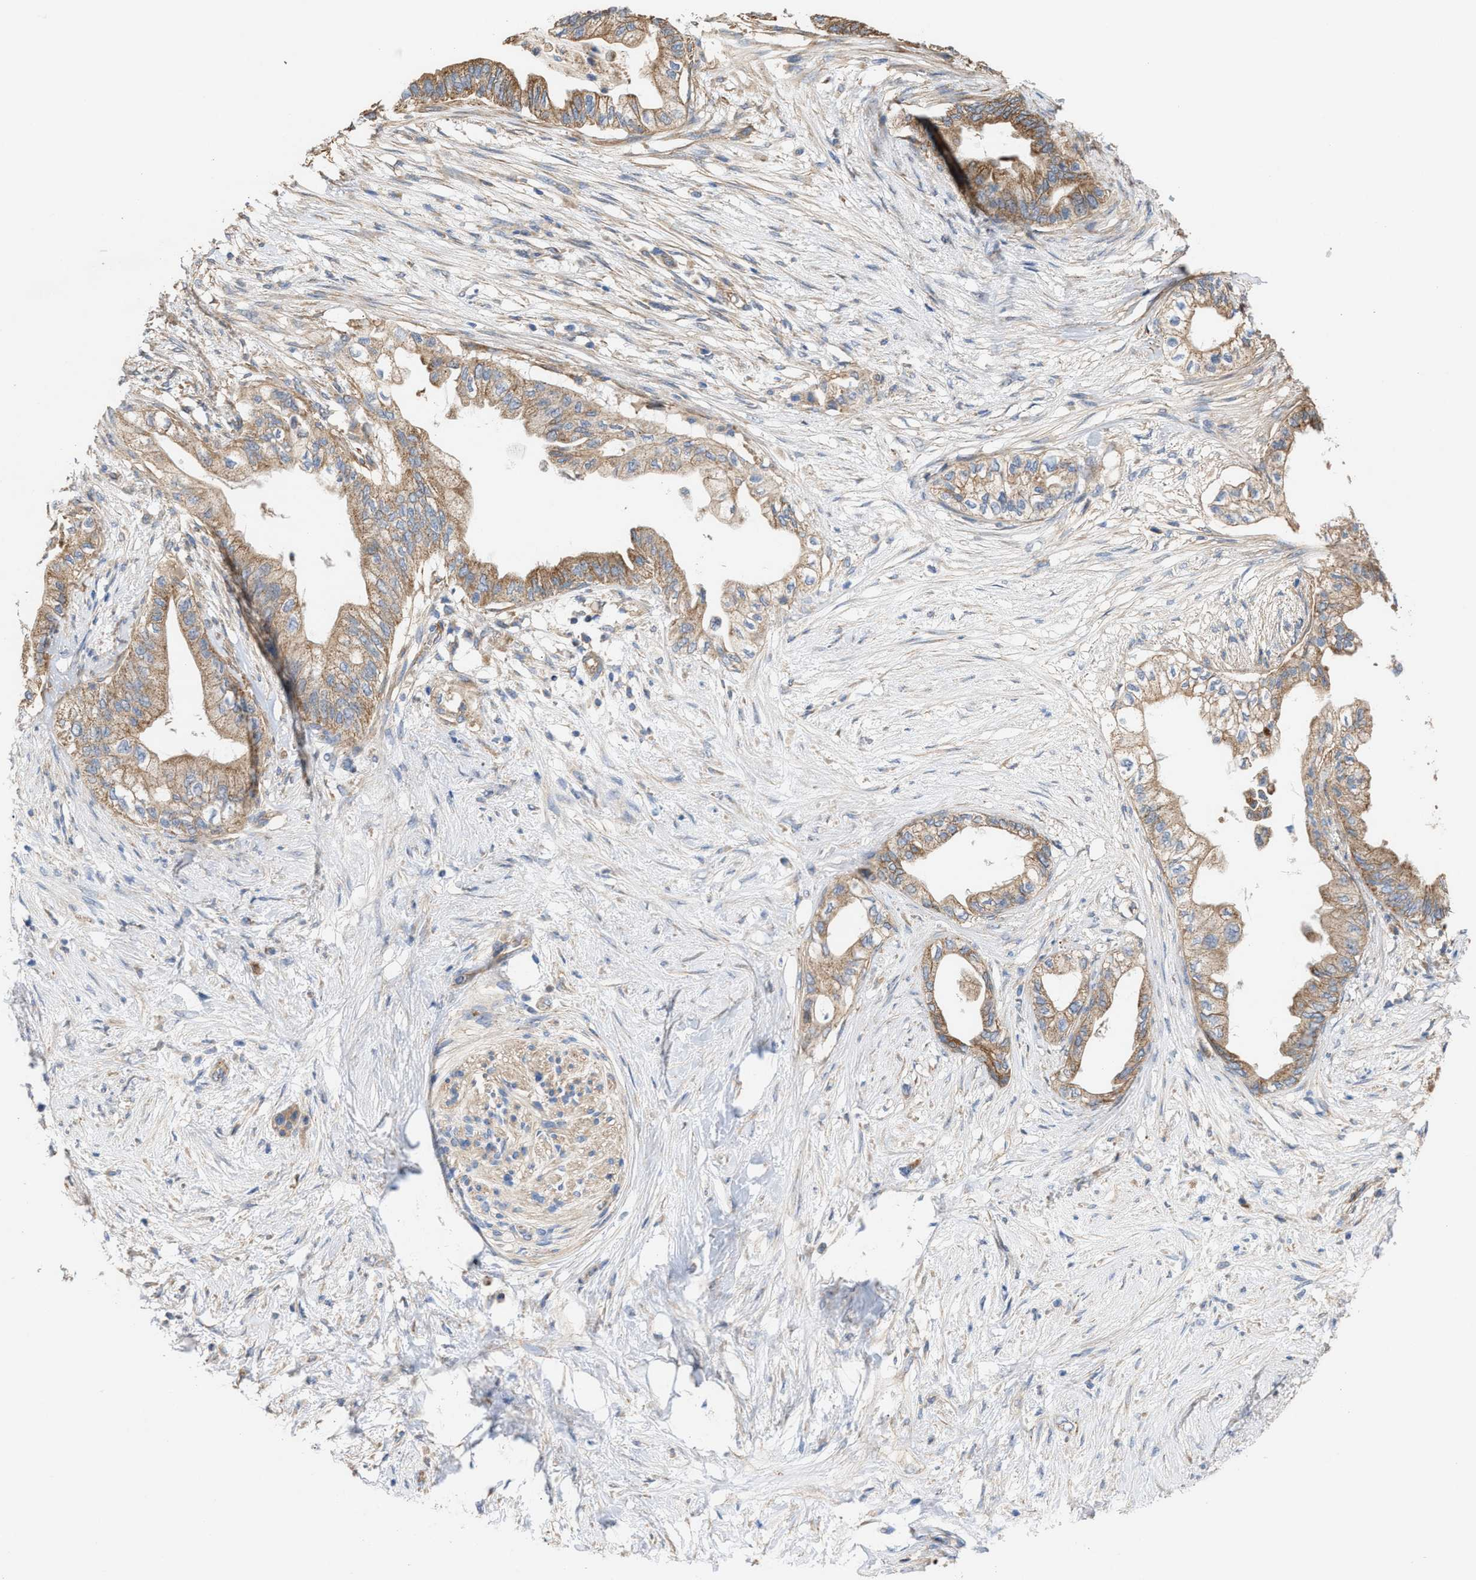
{"staining": {"intensity": "moderate", "quantity": ">75%", "location": "cytoplasmic/membranous"}, "tissue": "pancreatic cancer", "cell_type": "Tumor cells", "image_type": "cancer", "snomed": [{"axis": "morphology", "description": "Normal tissue, NOS"}, {"axis": "morphology", "description": "Adenocarcinoma, NOS"}, {"axis": "topography", "description": "Pancreas"}, {"axis": "topography", "description": "Duodenum"}], "caption": "Immunohistochemistry (IHC) image of neoplastic tissue: adenocarcinoma (pancreatic) stained using immunohistochemistry displays medium levels of moderate protein expression localized specifically in the cytoplasmic/membranous of tumor cells, appearing as a cytoplasmic/membranous brown color.", "gene": "OXSM", "patient": {"sex": "female", "age": 60}}